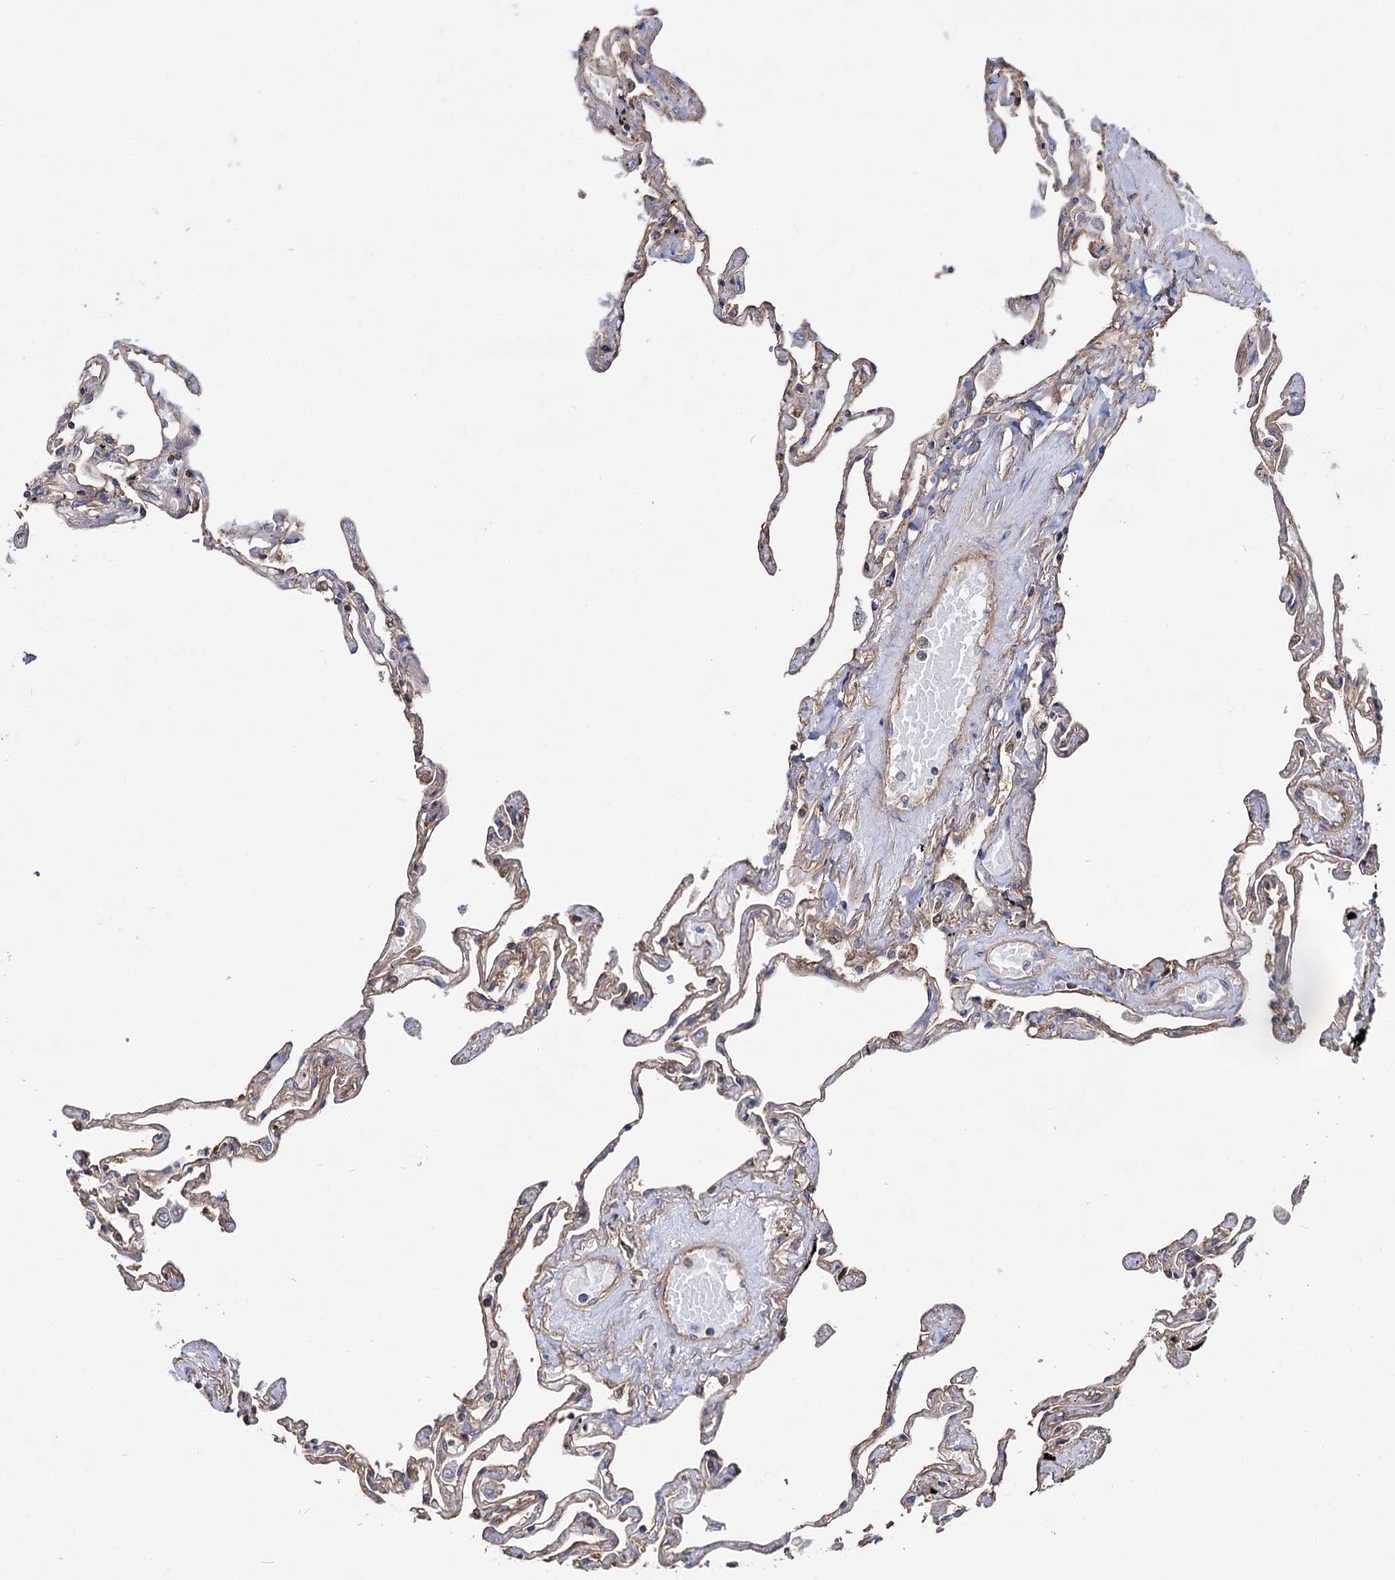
{"staining": {"intensity": "moderate", "quantity": "<25%", "location": "cytoplasmic/membranous"}, "tissue": "lung", "cell_type": "Alveolar cells", "image_type": "normal", "snomed": [{"axis": "morphology", "description": "Normal tissue, NOS"}, {"axis": "topography", "description": "Lung"}], "caption": "Lung stained with immunohistochemistry shows moderate cytoplasmic/membranous positivity in about <25% of alveolar cells. Nuclei are stained in blue.", "gene": "IDI1", "patient": {"sex": "female", "age": 67}}